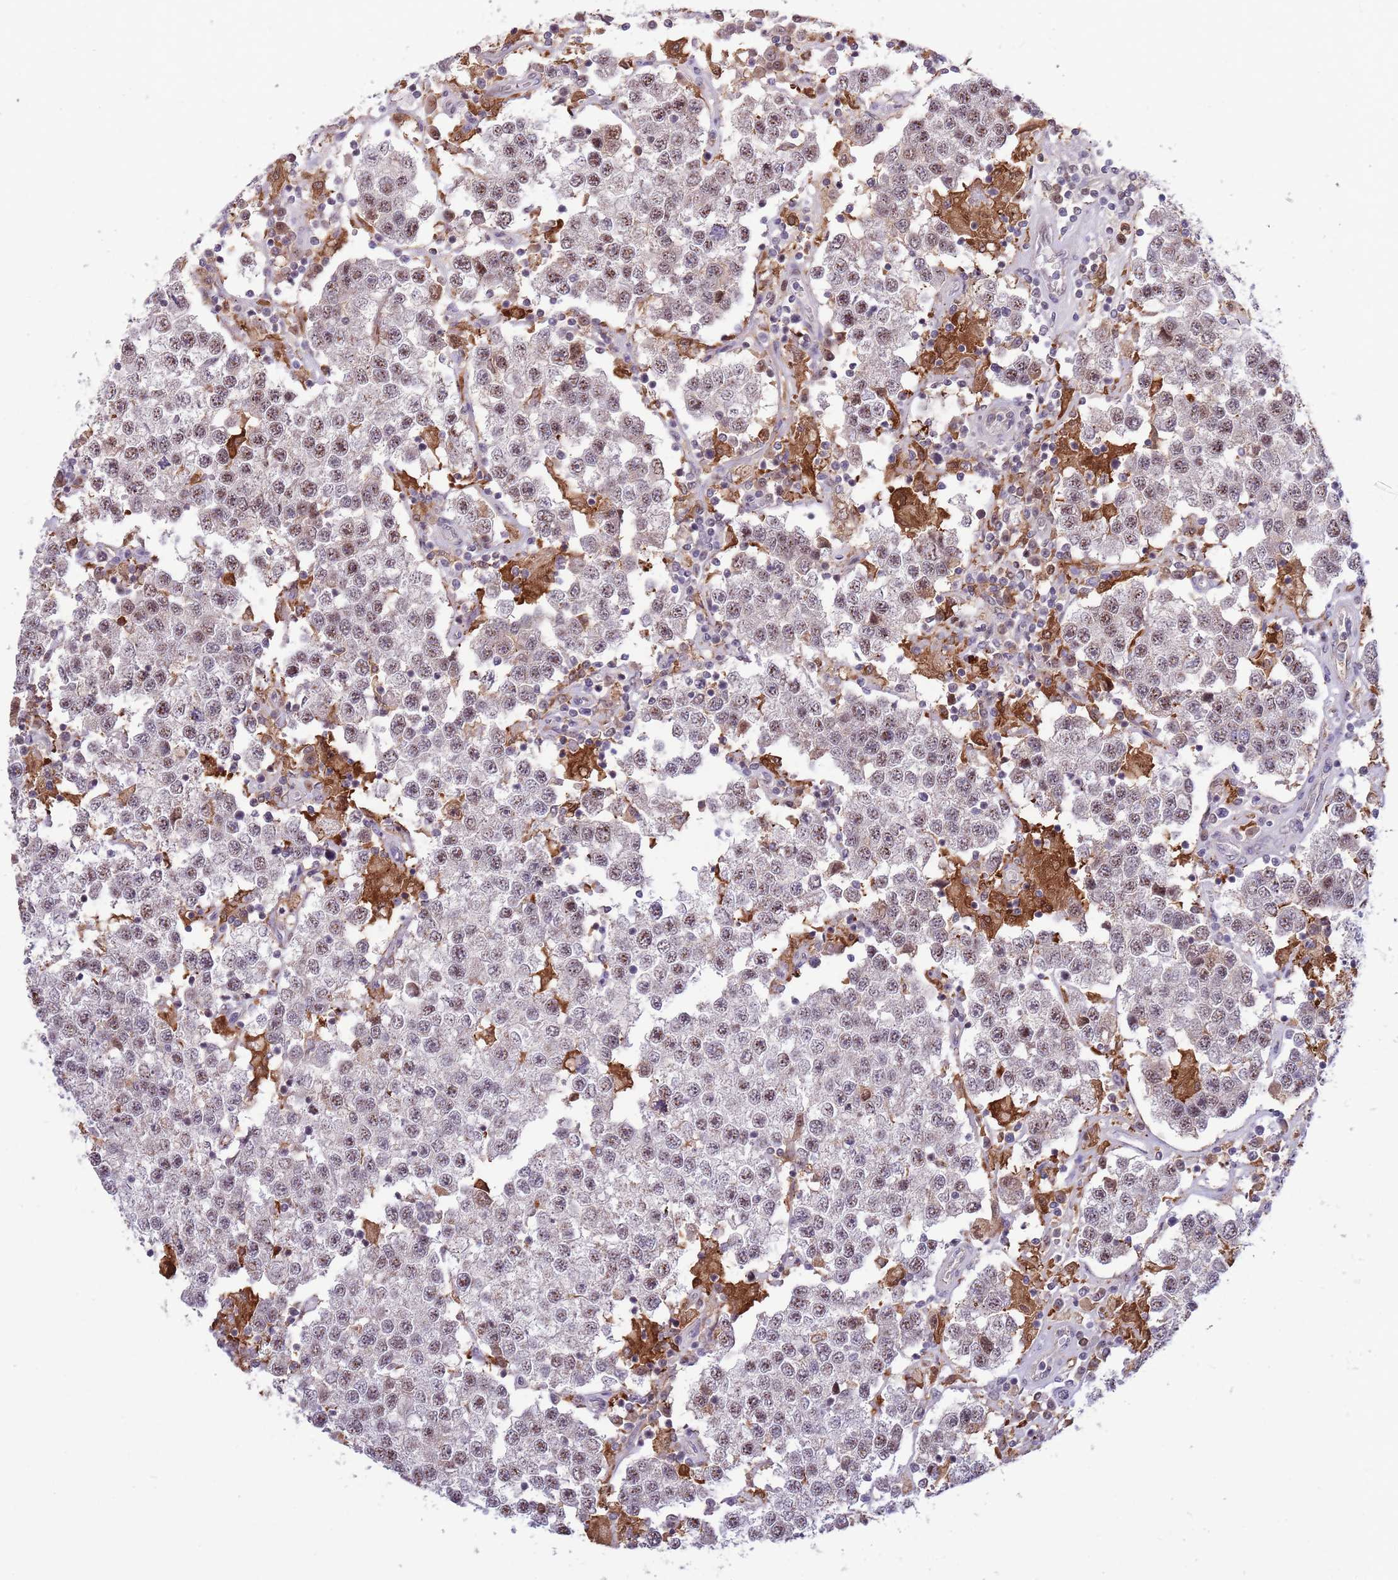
{"staining": {"intensity": "weak", "quantity": "25%-75%", "location": "nuclear"}, "tissue": "testis cancer", "cell_type": "Tumor cells", "image_type": "cancer", "snomed": [{"axis": "morphology", "description": "Seminoma, NOS"}, {"axis": "topography", "description": "Testis"}], "caption": "Seminoma (testis) tissue shows weak nuclear staining in approximately 25%-75% of tumor cells", "gene": "CCNJL", "patient": {"sex": "male", "age": 37}}